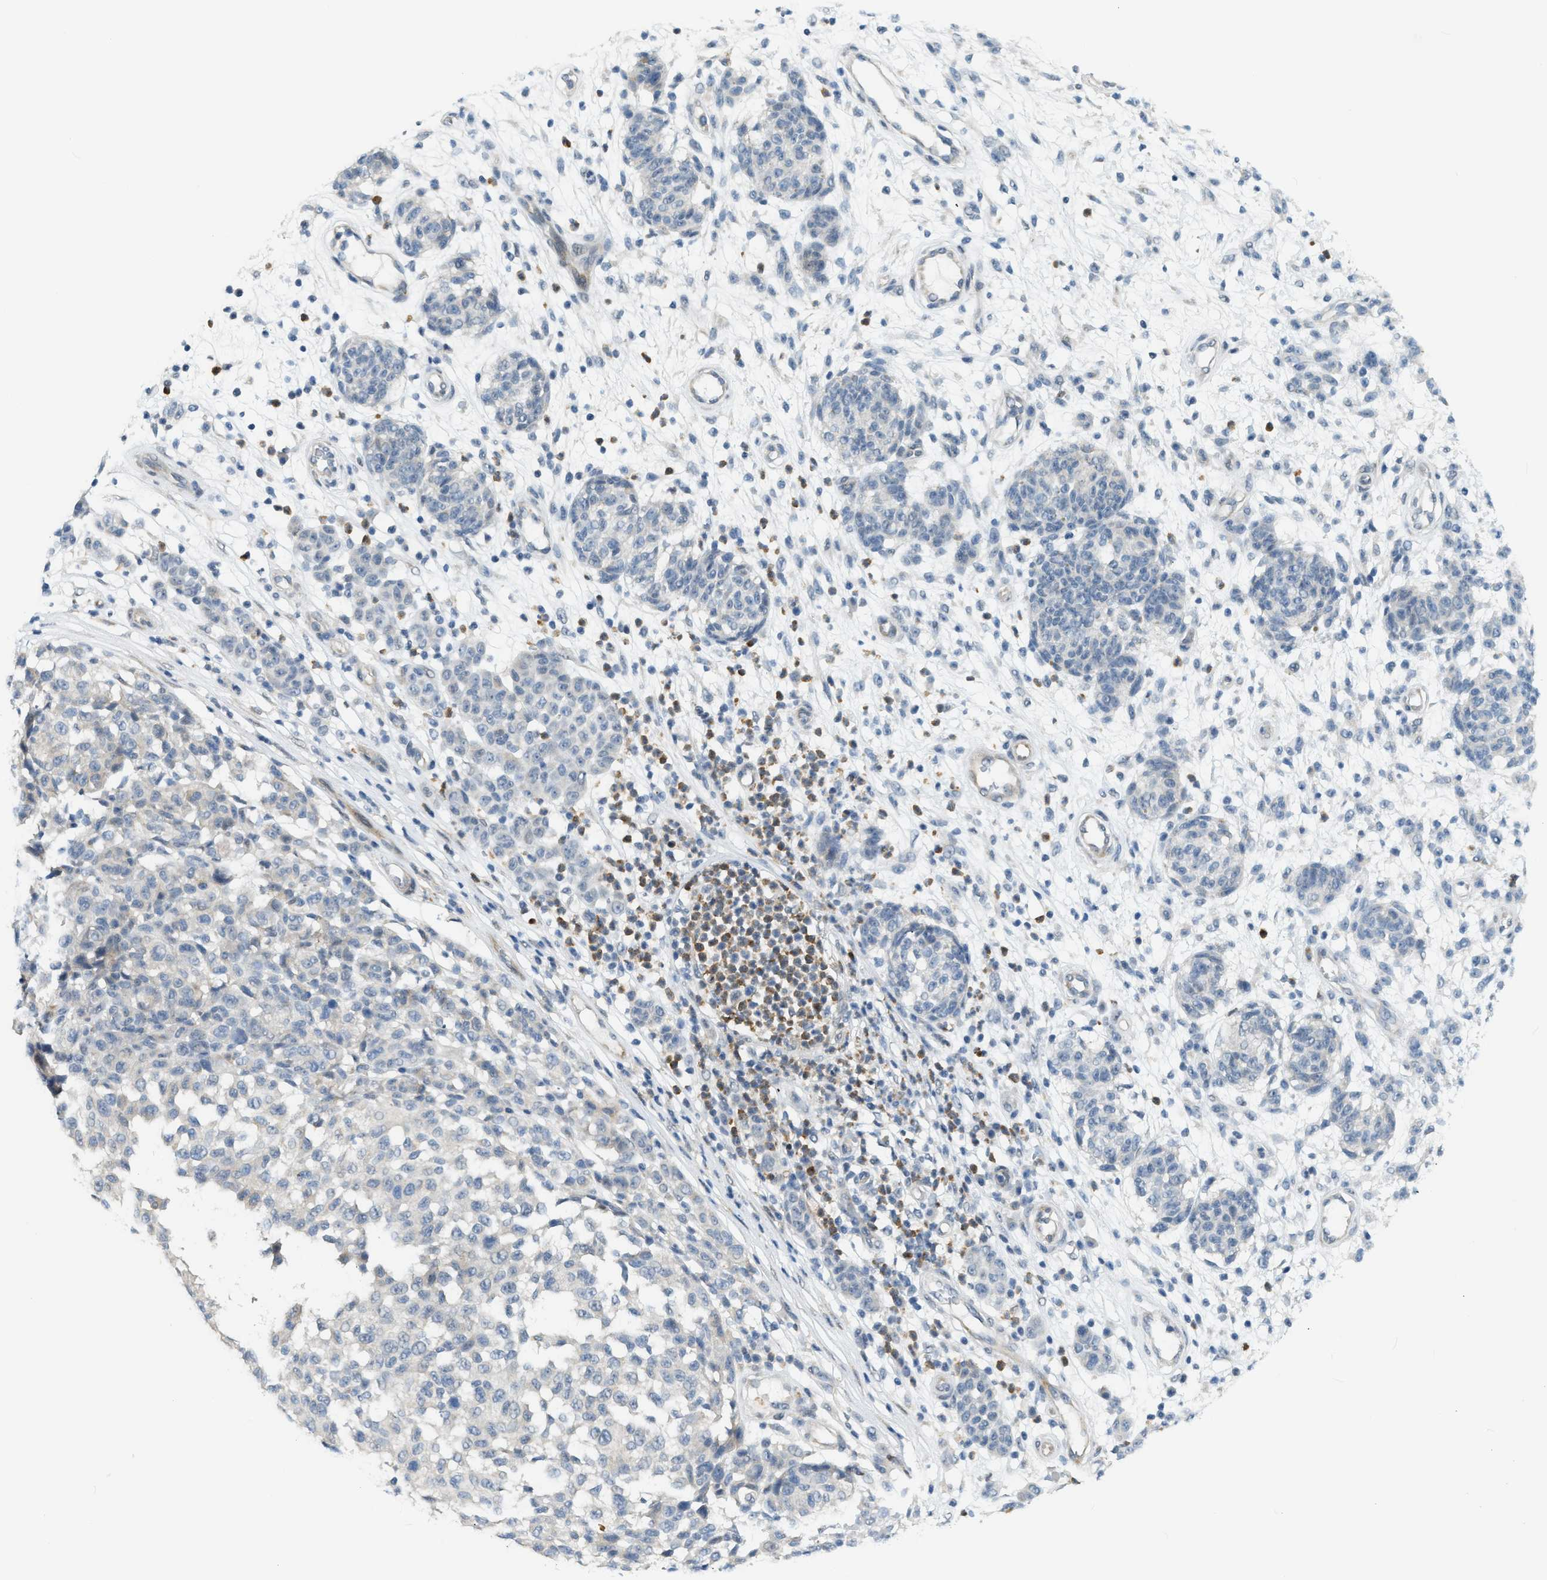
{"staining": {"intensity": "negative", "quantity": "none", "location": "none"}, "tissue": "melanoma", "cell_type": "Tumor cells", "image_type": "cancer", "snomed": [{"axis": "morphology", "description": "Malignant melanoma, NOS"}, {"axis": "topography", "description": "Skin"}], "caption": "IHC photomicrograph of neoplastic tissue: malignant melanoma stained with DAB shows no significant protein staining in tumor cells.", "gene": "ZNF408", "patient": {"sex": "male", "age": 59}}